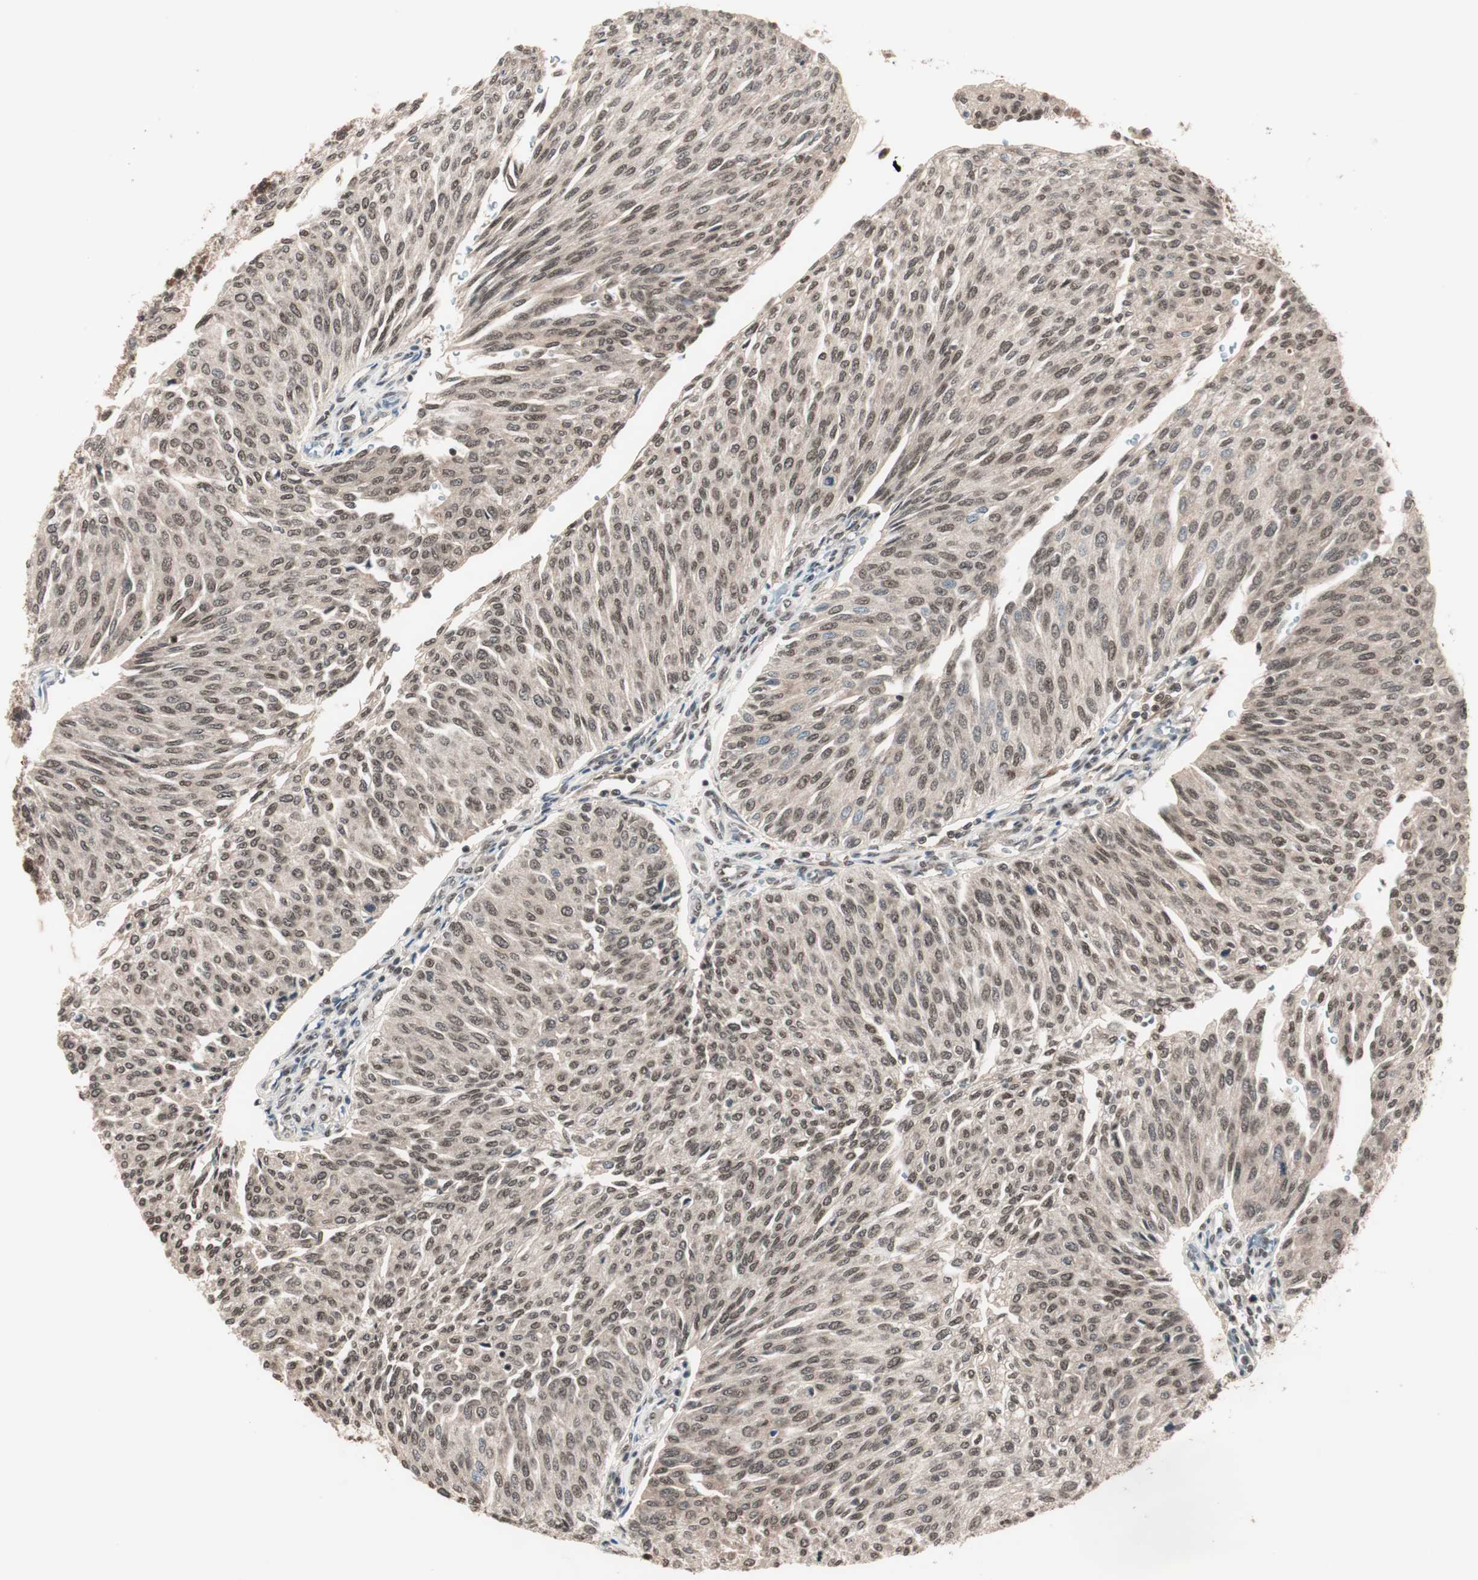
{"staining": {"intensity": "weak", "quantity": ">75%", "location": "nuclear"}, "tissue": "urothelial cancer", "cell_type": "Tumor cells", "image_type": "cancer", "snomed": [{"axis": "morphology", "description": "Urothelial carcinoma, Low grade"}, {"axis": "topography", "description": "Urinary bladder"}], "caption": "IHC (DAB) staining of human urothelial cancer reveals weak nuclear protein staining in about >75% of tumor cells.", "gene": "NFRKB", "patient": {"sex": "female", "age": 79}}